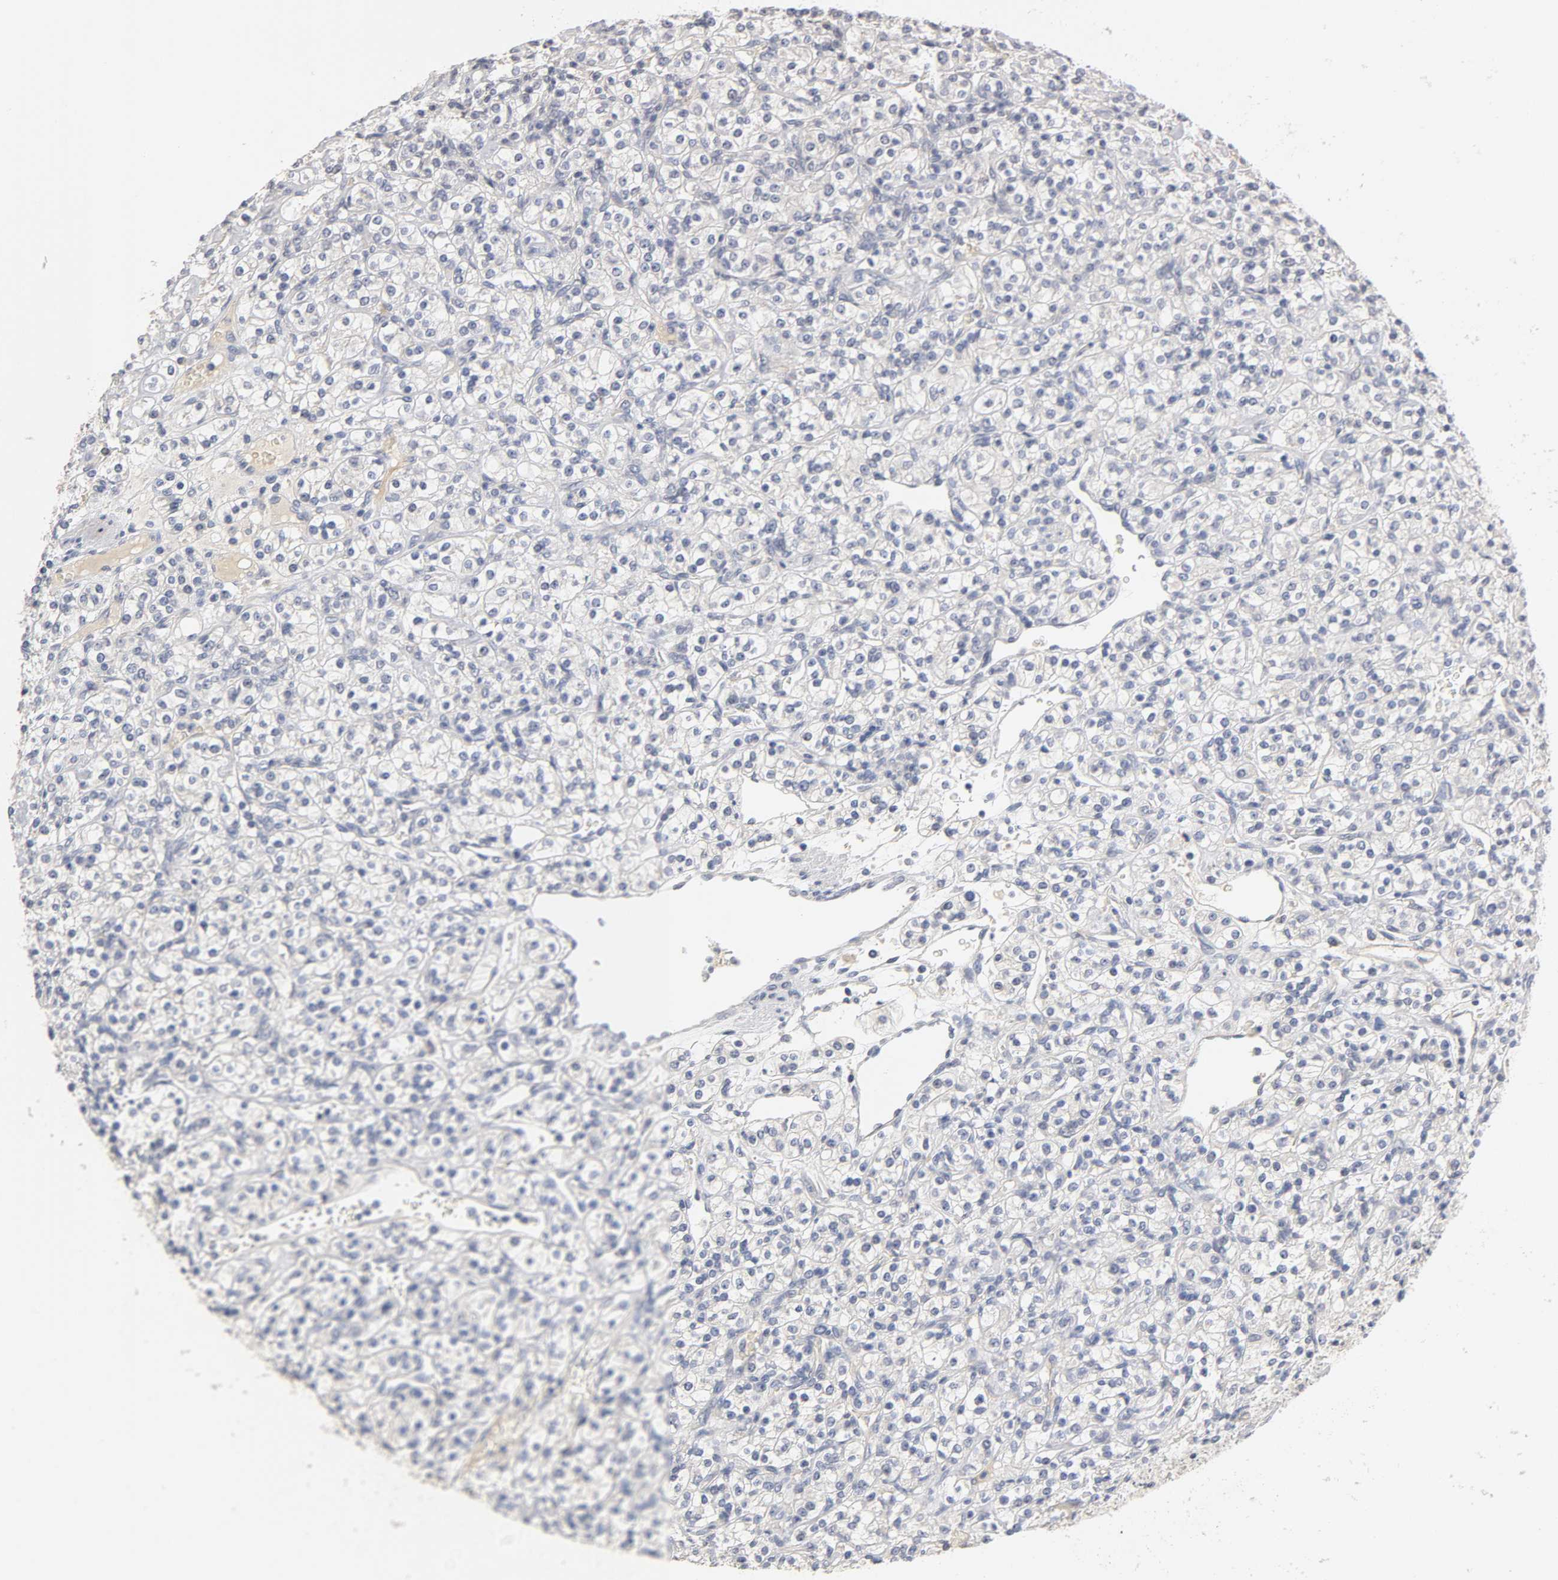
{"staining": {"intensity": "negative", "quantity": "none", "location": "none"}, "tissue": "renal cancer", "cell_type": "Tumor cells", "image_type": "cancer", "snomed": [{"axis": "morphology", "description": "Adenocarcinoma, NOS"}, {"axis": "topography", "description": "Kidney"}], "caption": "The photomicrograph shows no significant positivity in tumor cells of adenocarcinoma (renal).", "gene": "OVOL1", "patient": {"sex": "male", "age": 77}}